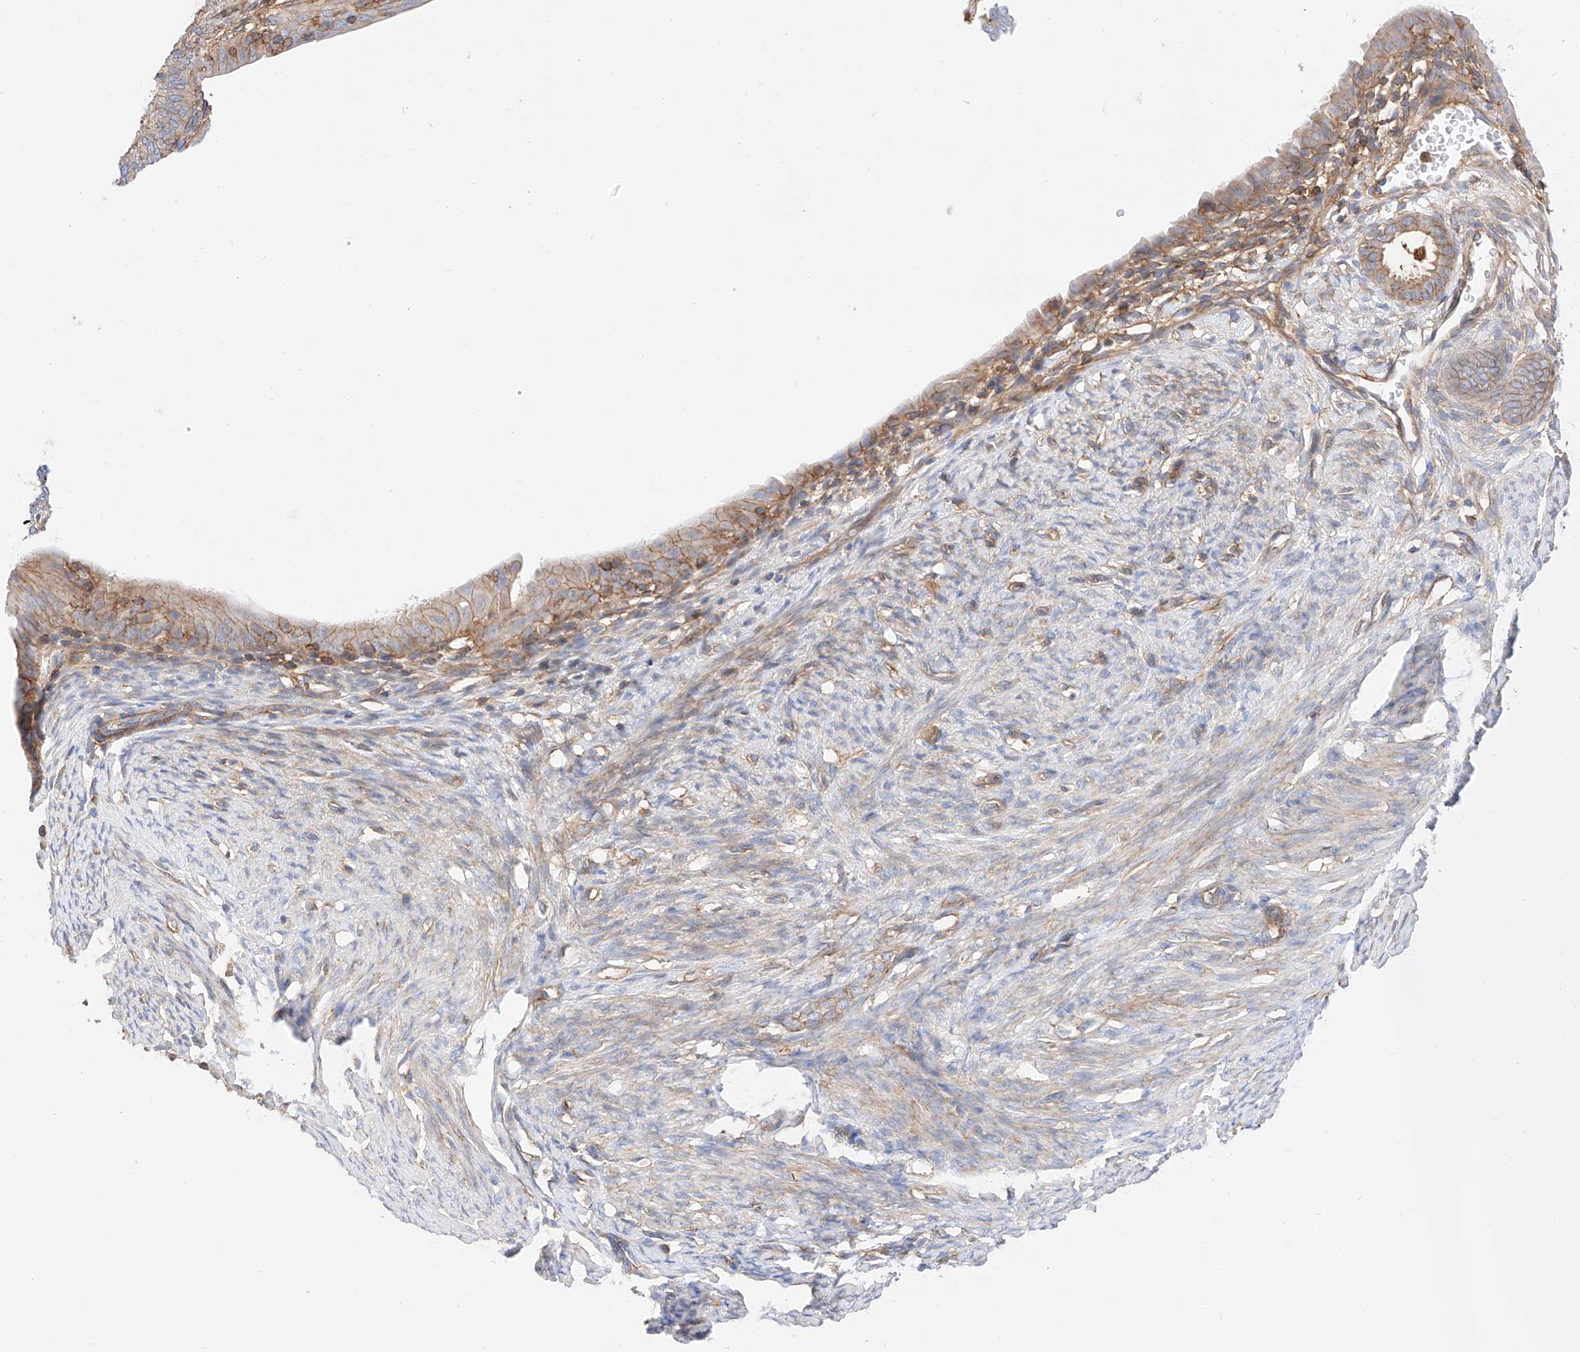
{"staining": {"intensity": "moderate", "quantity": "<25%", "location": "cytoplasmic/membranous"}, "tissue": "endometrial cancer", "cell_type": "Tumor cells", "image_type": "cancer", "snomed": [{"axis": "morphology", "description": "Adenocarcinoma, NOS"}, {"axis": "topography", "description": "Endometrium"}], "caption": "High-magnification brightfield microscopy of adenocarcinoma (endometrial) stained with DAB (brown) and counterstained with hematoxylin (blue). tumor cells exhibit moderate cytoplasmic/membranous positivity is appreciated in about<25% of cells.", "gene": "HAUS4", "patient": {"sex": "female", "age": 51}}